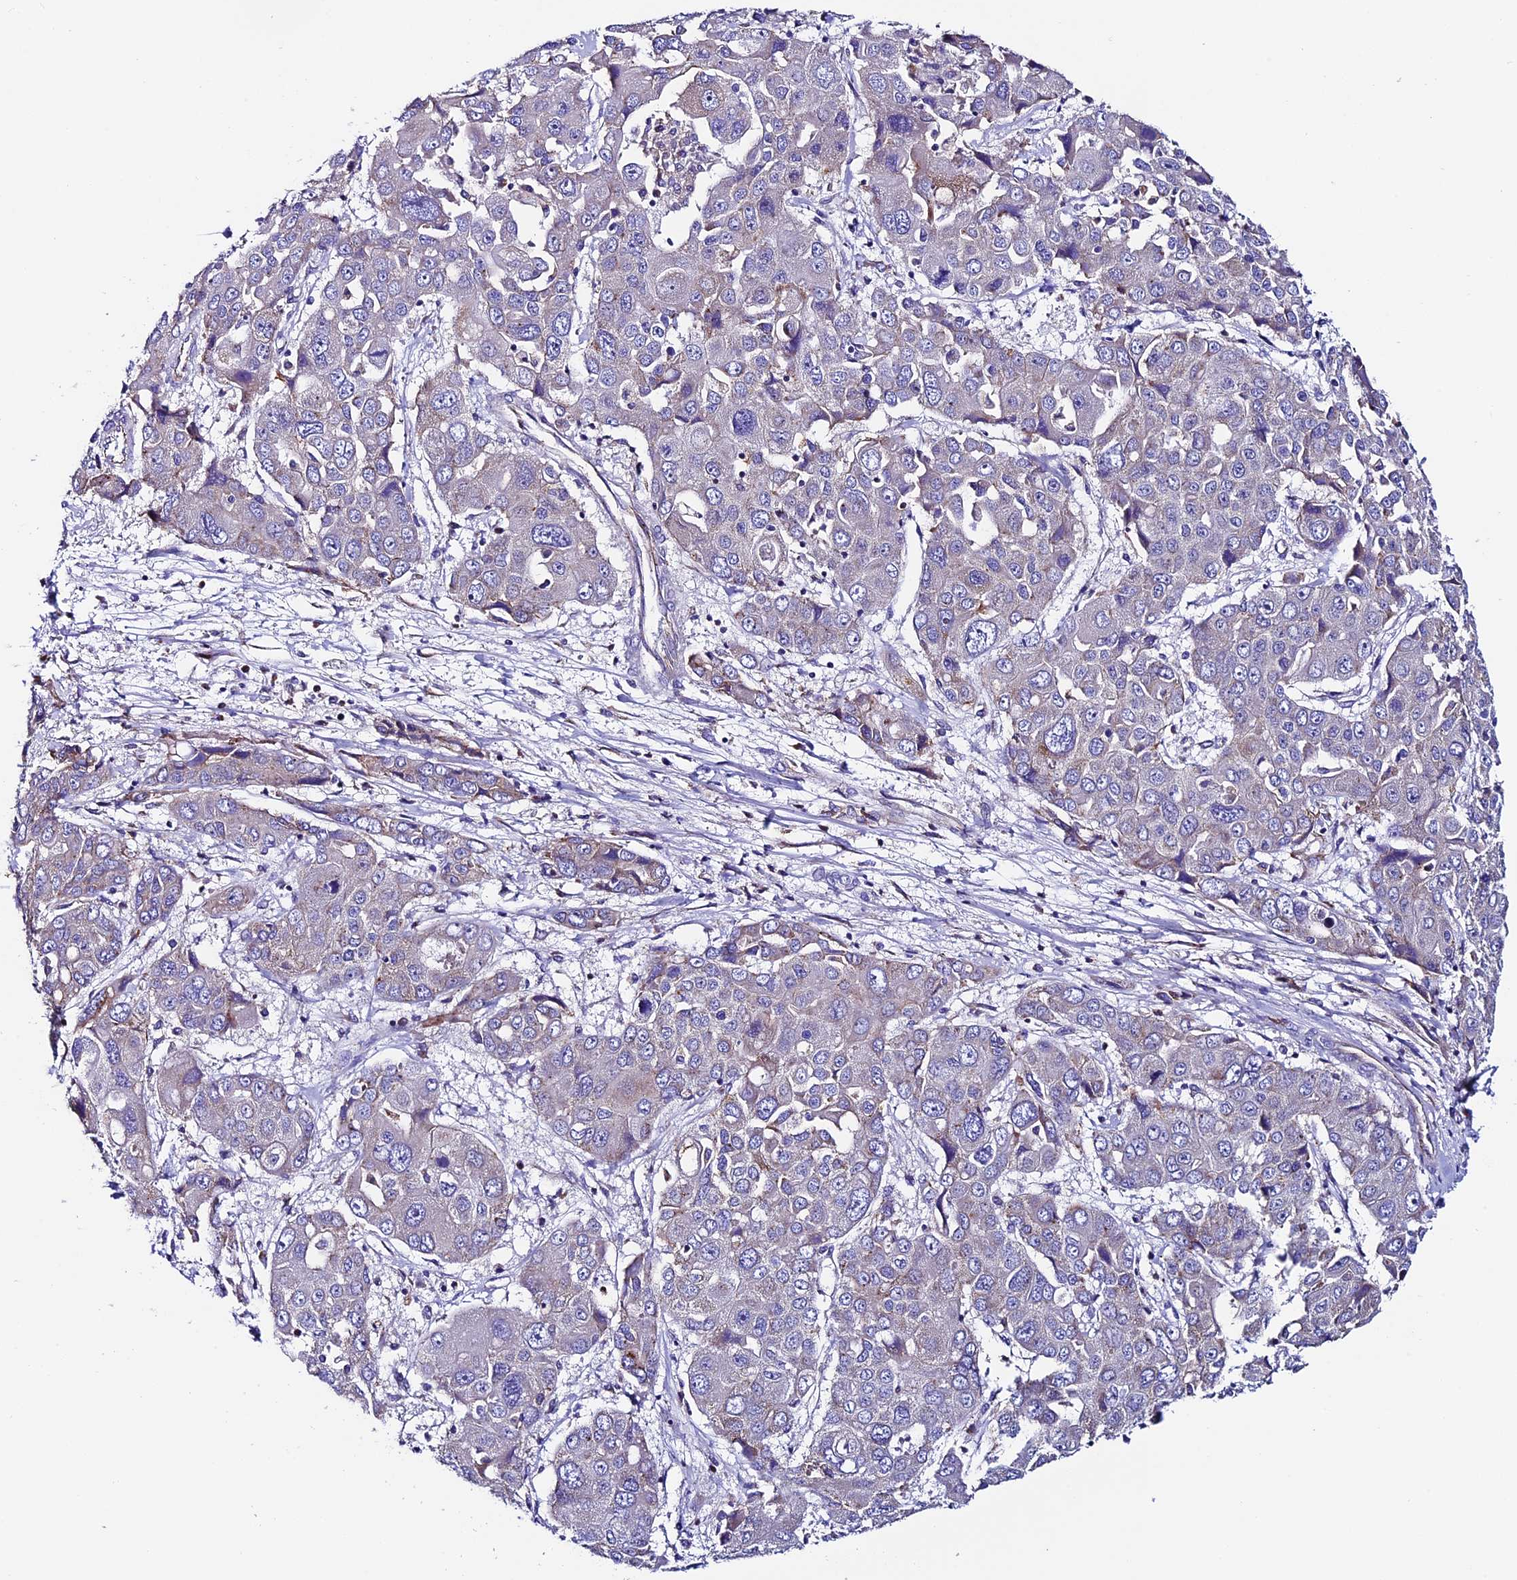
{"staining": {"intensity": "weak", "quantity": "<25%", "location": "cytoplasmic/membranous"}, "tissue": "liver cancer", "cell_type": "Tumor cells", "image_type": "cancer", "snomed": [{"axis": "morphology", "description": "Cholangiocarcinoma"}, {"axis": "topography", "description": "Liver"}], "caption": "Protein analysis of liver cholangiocarcinoma displays no significant staining in tumor cells. (Immunohistochemistry (ihc), brightfield microscopy, high magnification).", "gene": "COMTD1", "patient": {"sex": "male", "age": 67}}